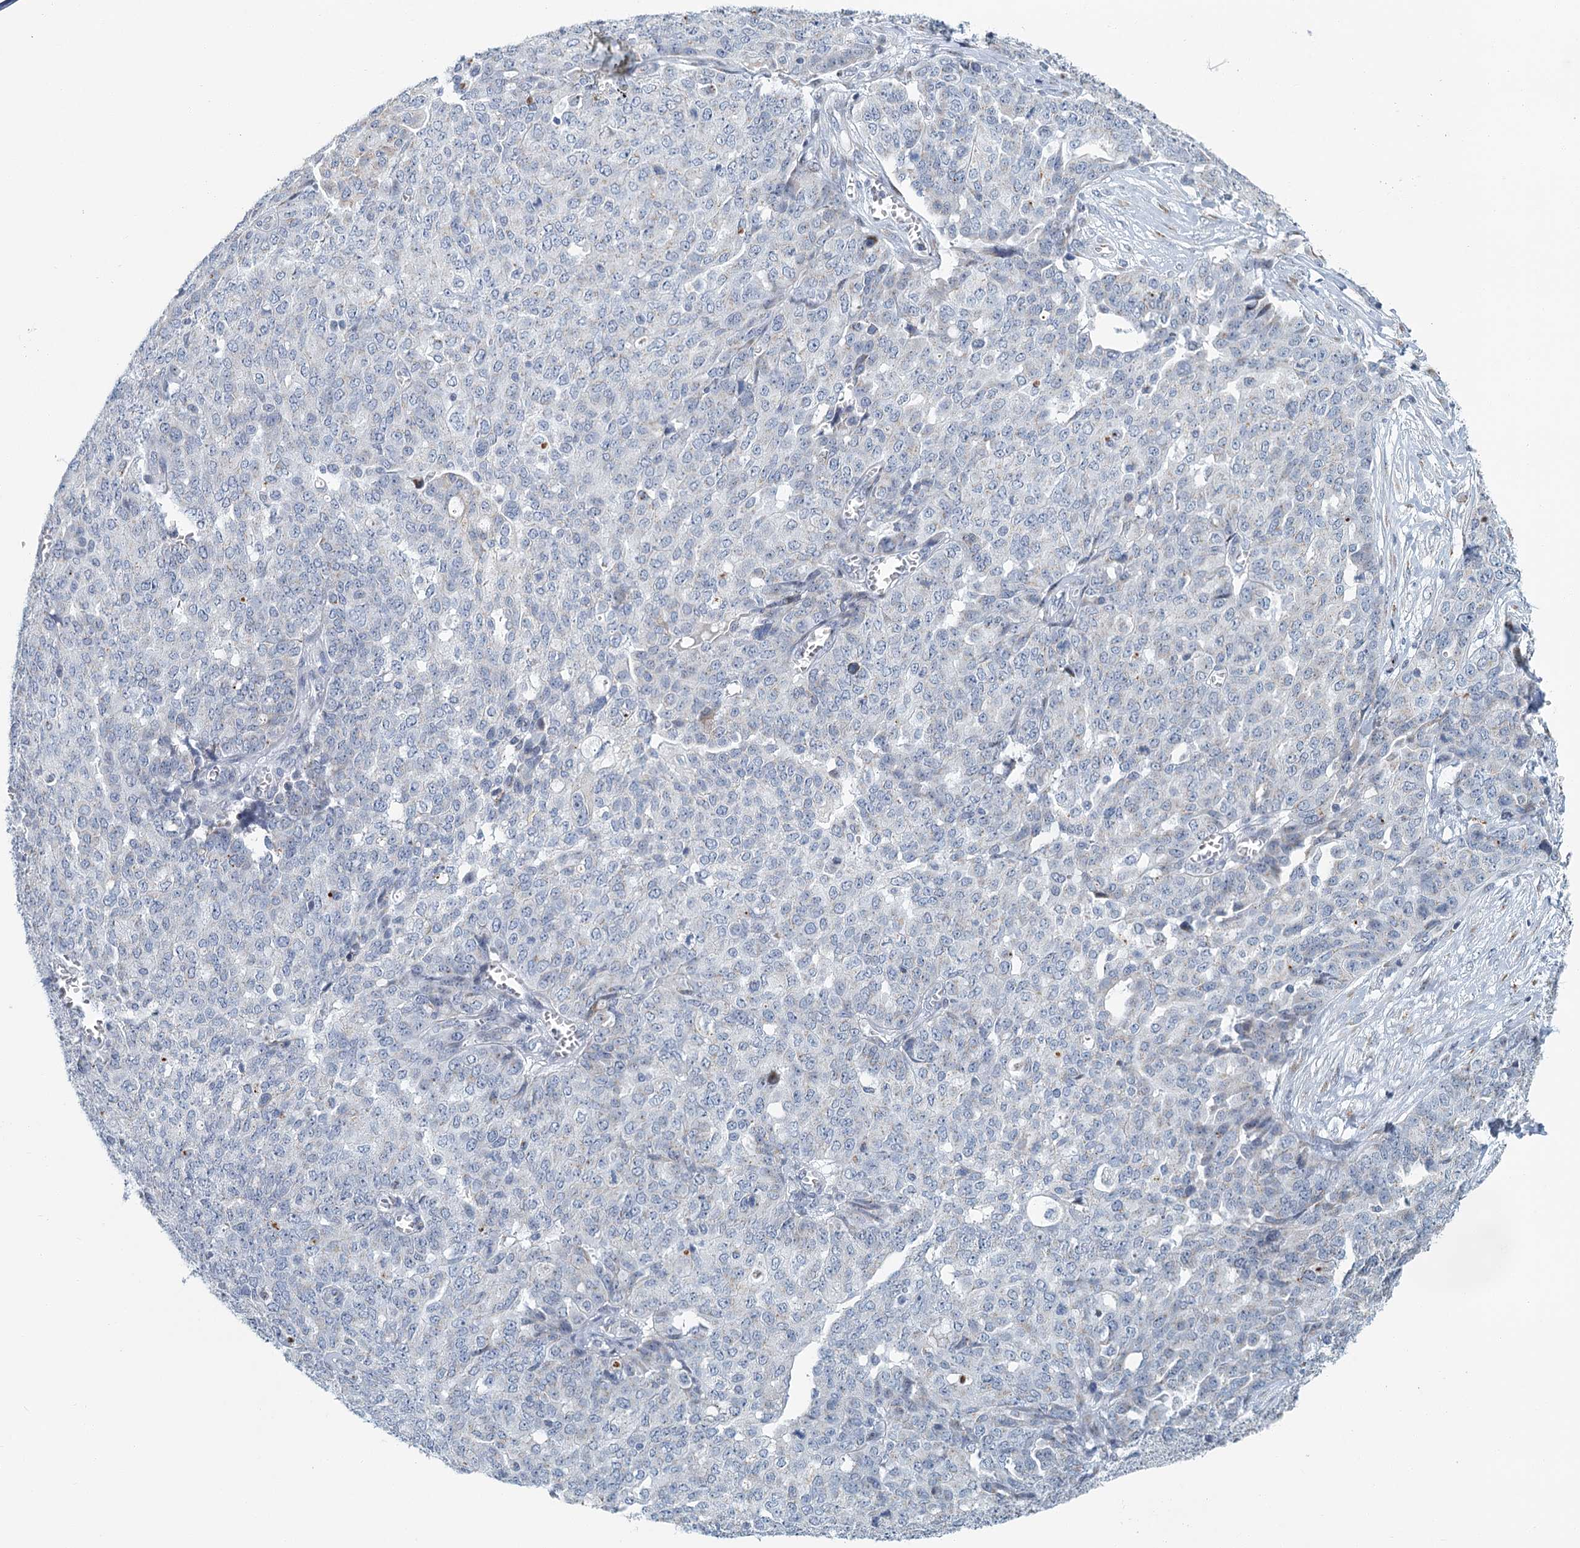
{"staining": {"intensity": "negative", "quantity": "none", "location": "none"}, "tissue": "ovarian cancer", "cell_type": "Tumor cells", "image_type": "cancer", "snomed": [{"axis": "morphology", "description": "Cystadenocarcinoma, serous, NOS"}, {"axis": "topography", "description": "Soft tissue"}, {"axis": "topography", "description": "Ovary"}], "caption": "An image of human ovarian cancer is negative for staining in tumor cells.", "gene": "ZNF527", "patient": {"sex": "female", "age": 57}}